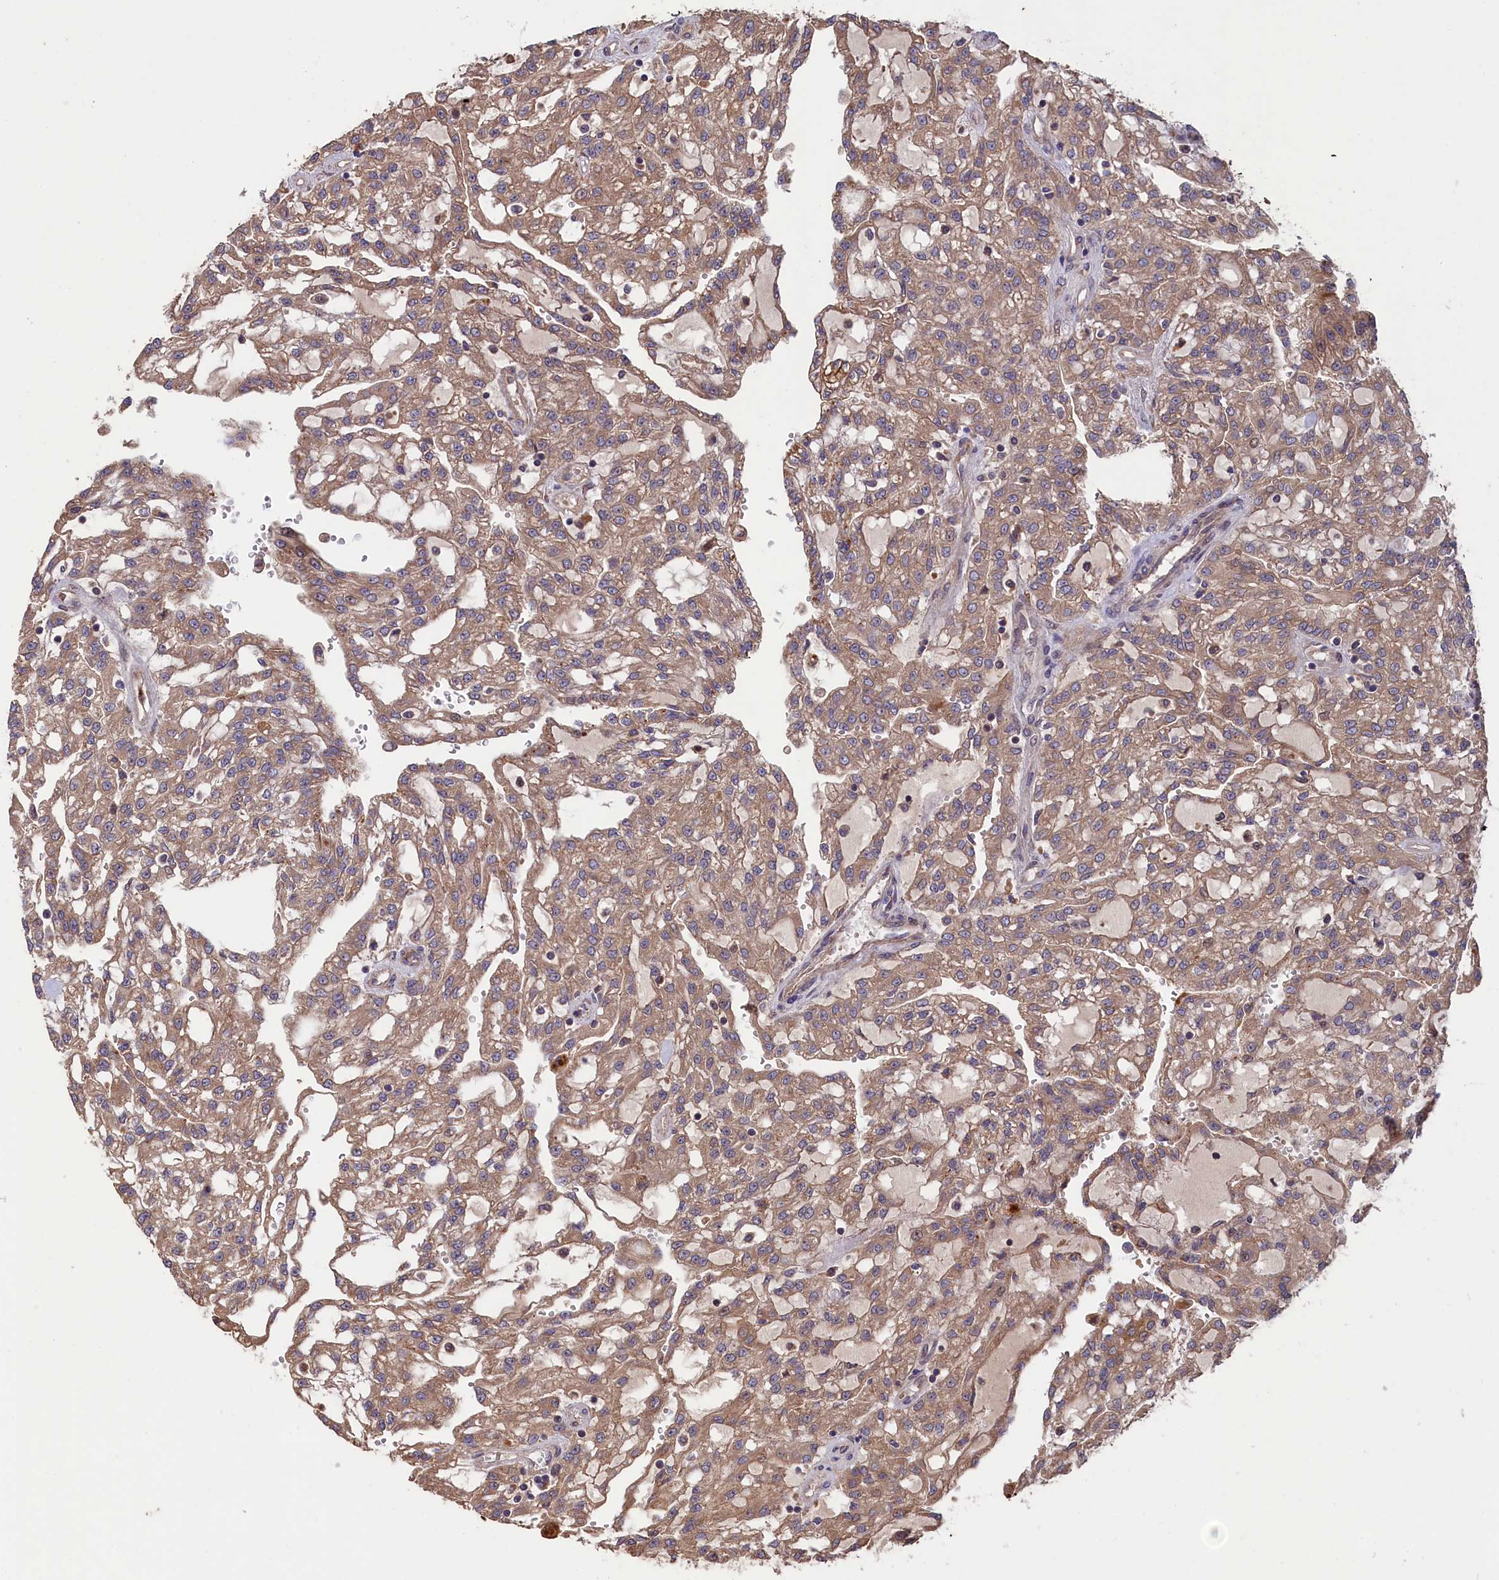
{"staining": {"intensity": "moderate", "quantity": ">75%", "location": "cytoplasmic/membranous"}, "tissue": "renal cancer", "cell_type": "Tumor cells", "image_type": "cancer", "snomed": [{"axis": "morphology", "description": "Adenocarcinoma, NOS"}, {"axis": "topography", "description": "Kidney"}], "caption": "A high-resolution micrograph shows IHC staining of renal cancer (adenocarcinoma), which displays moderate cytoplasmic/membranous positivity in about >75% of tumor cells. (brown staining indicates protein expression, while blue staining denotes nuclei).", "gene": "GREB1L", "patient": {"sex": "male", "age": 63}}